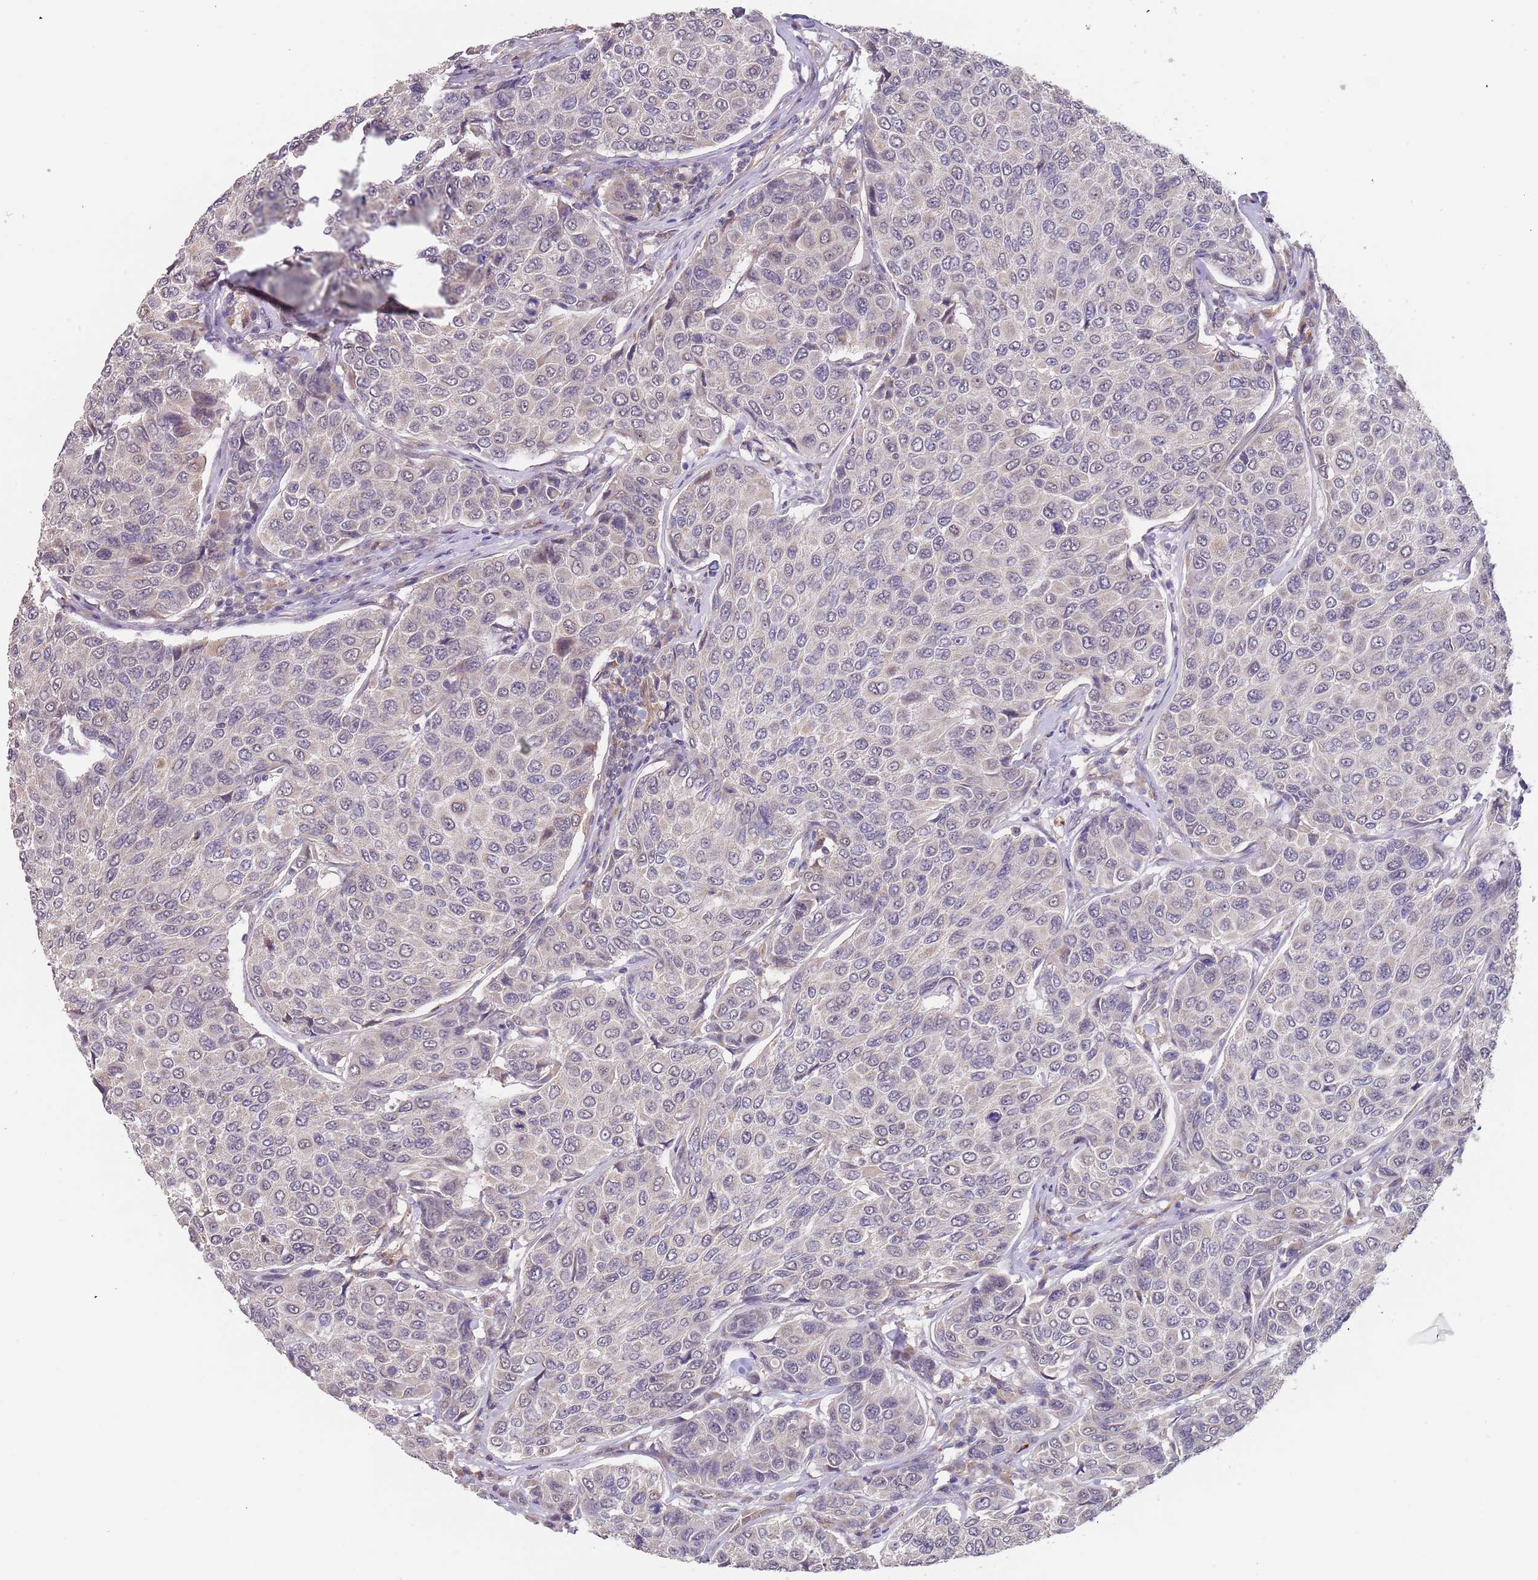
{"staining": {"intensity": "negative", "quantity": "none", "location": "none"}, "tissue": "breast cancer", "cell_type": "Tumor cells", "image_type": "cancer", "snomed": [{"axis": "morphology", "description": "Duct carcinoma"}, {"axis": "topography", "description": "Breast"}], "caption": "Tumor cells are negative for brown protein staining in breast cancer (invasive ductal carcinoma).", "gene": "TMEM64", "patient": {"sex": "female", "age": 55}}